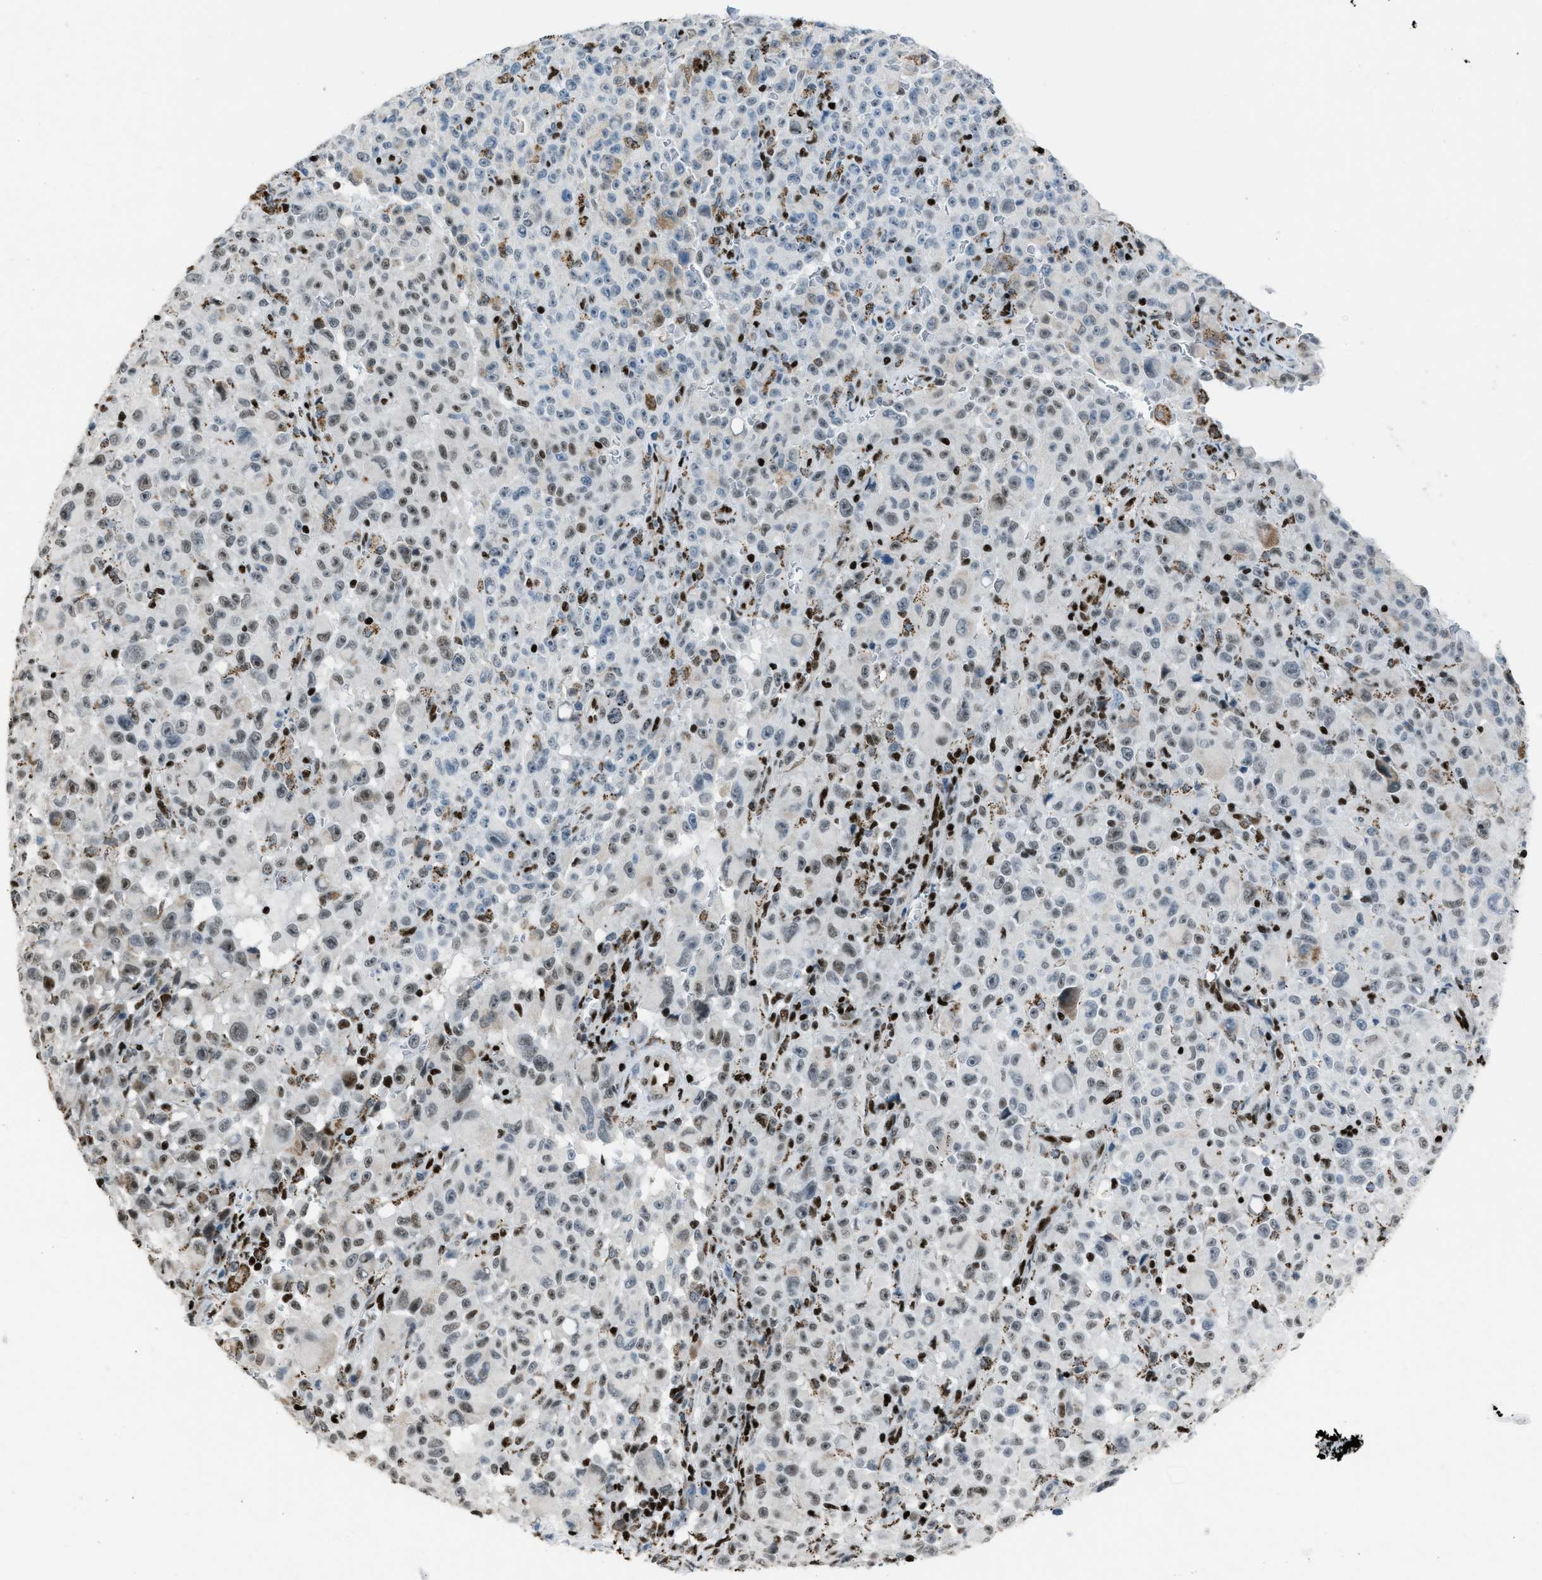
{"staining": {"intensity": "weak", "quantity": "25%-75%", "location": "nuclear"}, "tissue": "melanoma", "cell_type": "Tumor cells", "image_type": "cancer", "snomed": [{"axis": "morphology", "description": "Malignant melanoma, NOS"}, {"axis": "topography", "description": "Skin"}], "caption": "This is an image of immunohistochemistry (IHC) staining of melanoma, which shows weak positivity in the nuclear of tumor cells.", "gene": "SLFN5", "patient": {"sex": "female", "age": 82}}